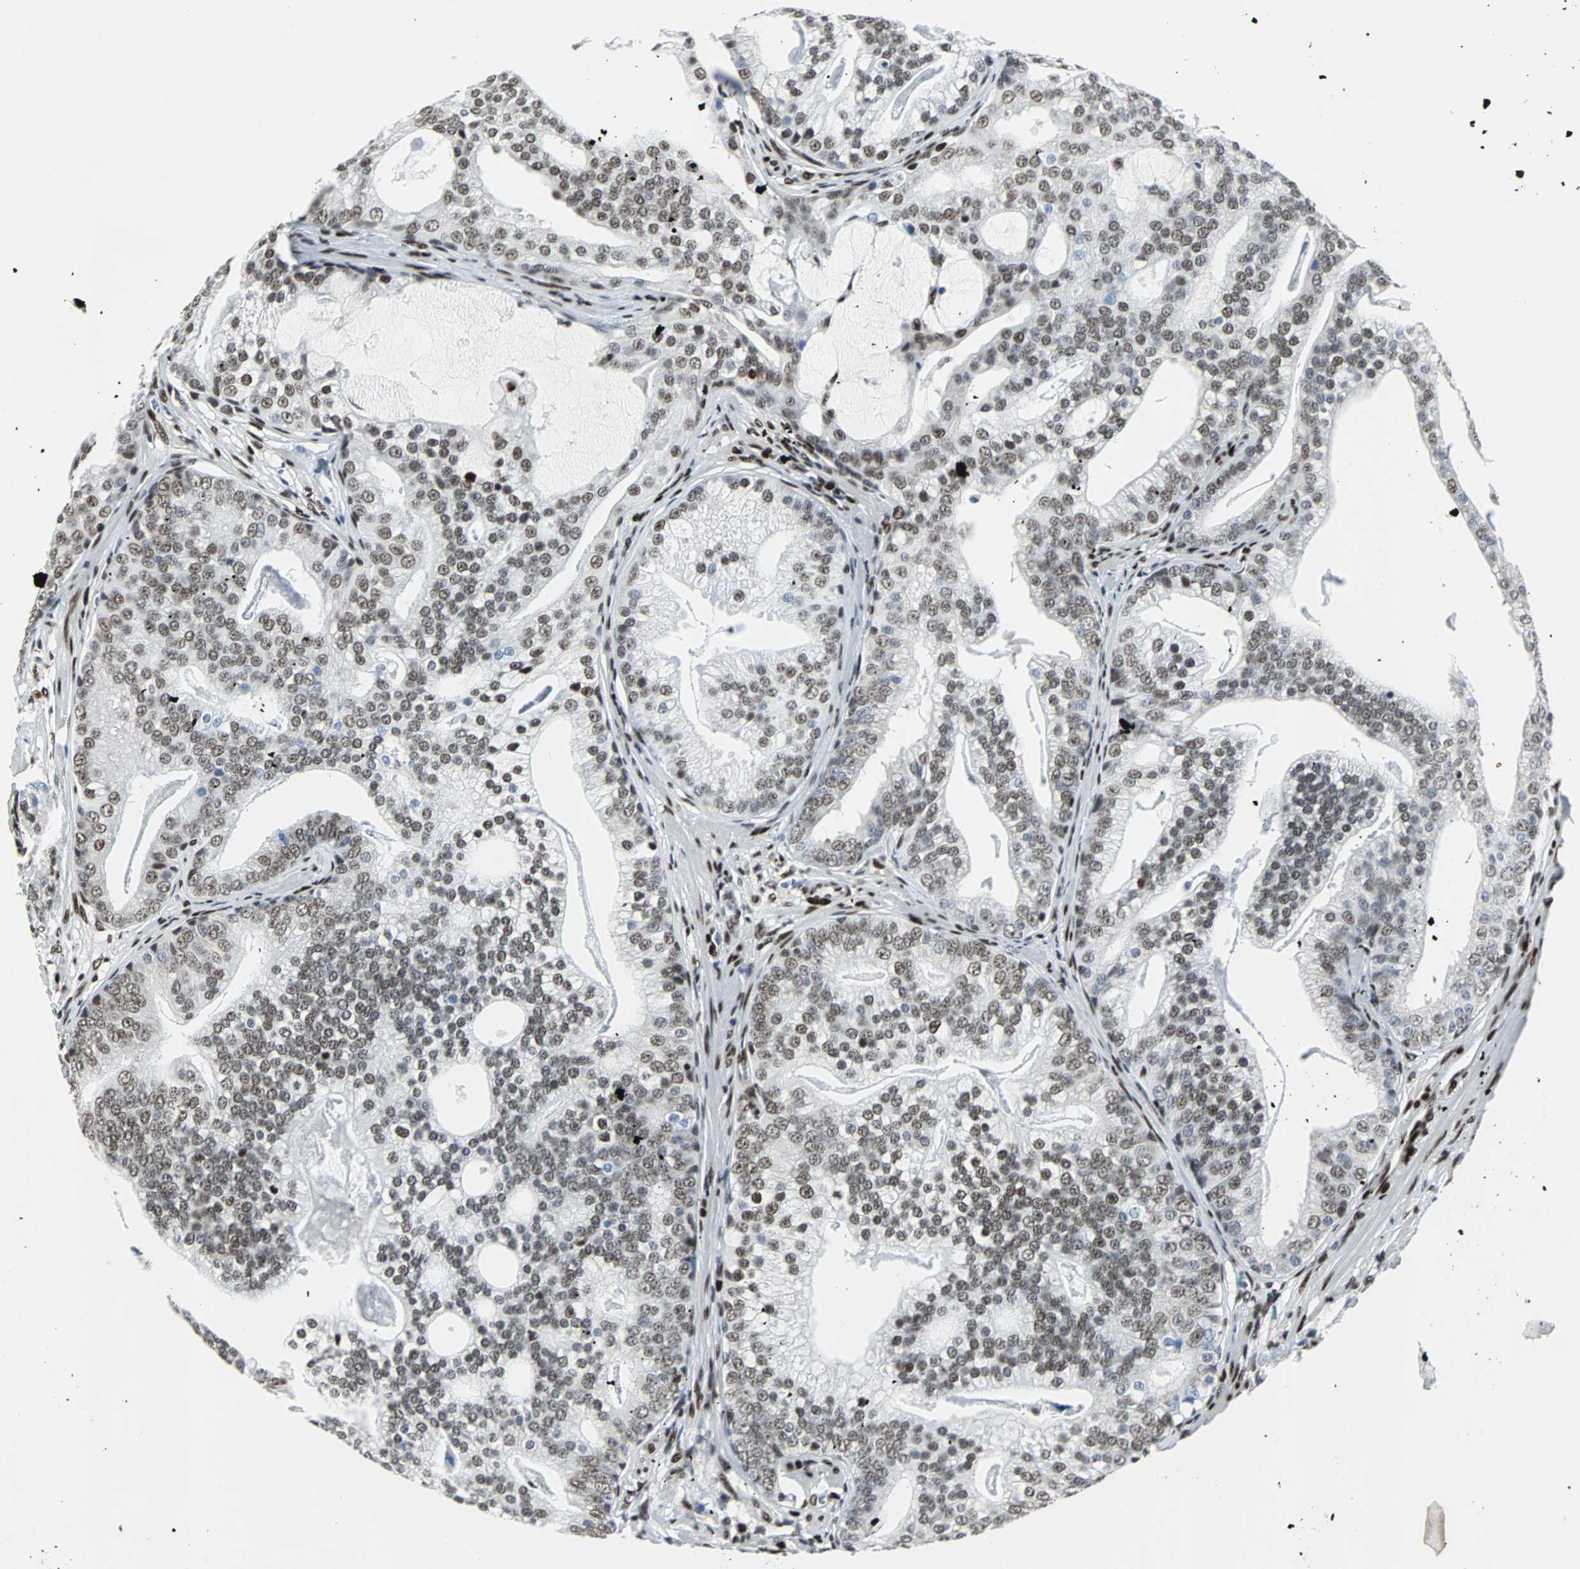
{"staining": {"intensity": "moderate", "quantity": ">75%", "location": "nuclear"}, "tissue": "prostate cancer", "cell_type": "Tumor cells", "image_type": "cancer", "snomed": [{"axis": "morphology", "description": "Adenocarcinoma, Low grade"}, {"axis": "topography", "description": "Prostate"}], "caption": "DAB (3,3'-diaminobenzidine) immunohistochemical staining of human prostate cancer exhibits moderate nuclear protein expression in about >75% of tumor cells.", "gene": "MEF2D", "patient": {"sex": "male", "age": 58}}